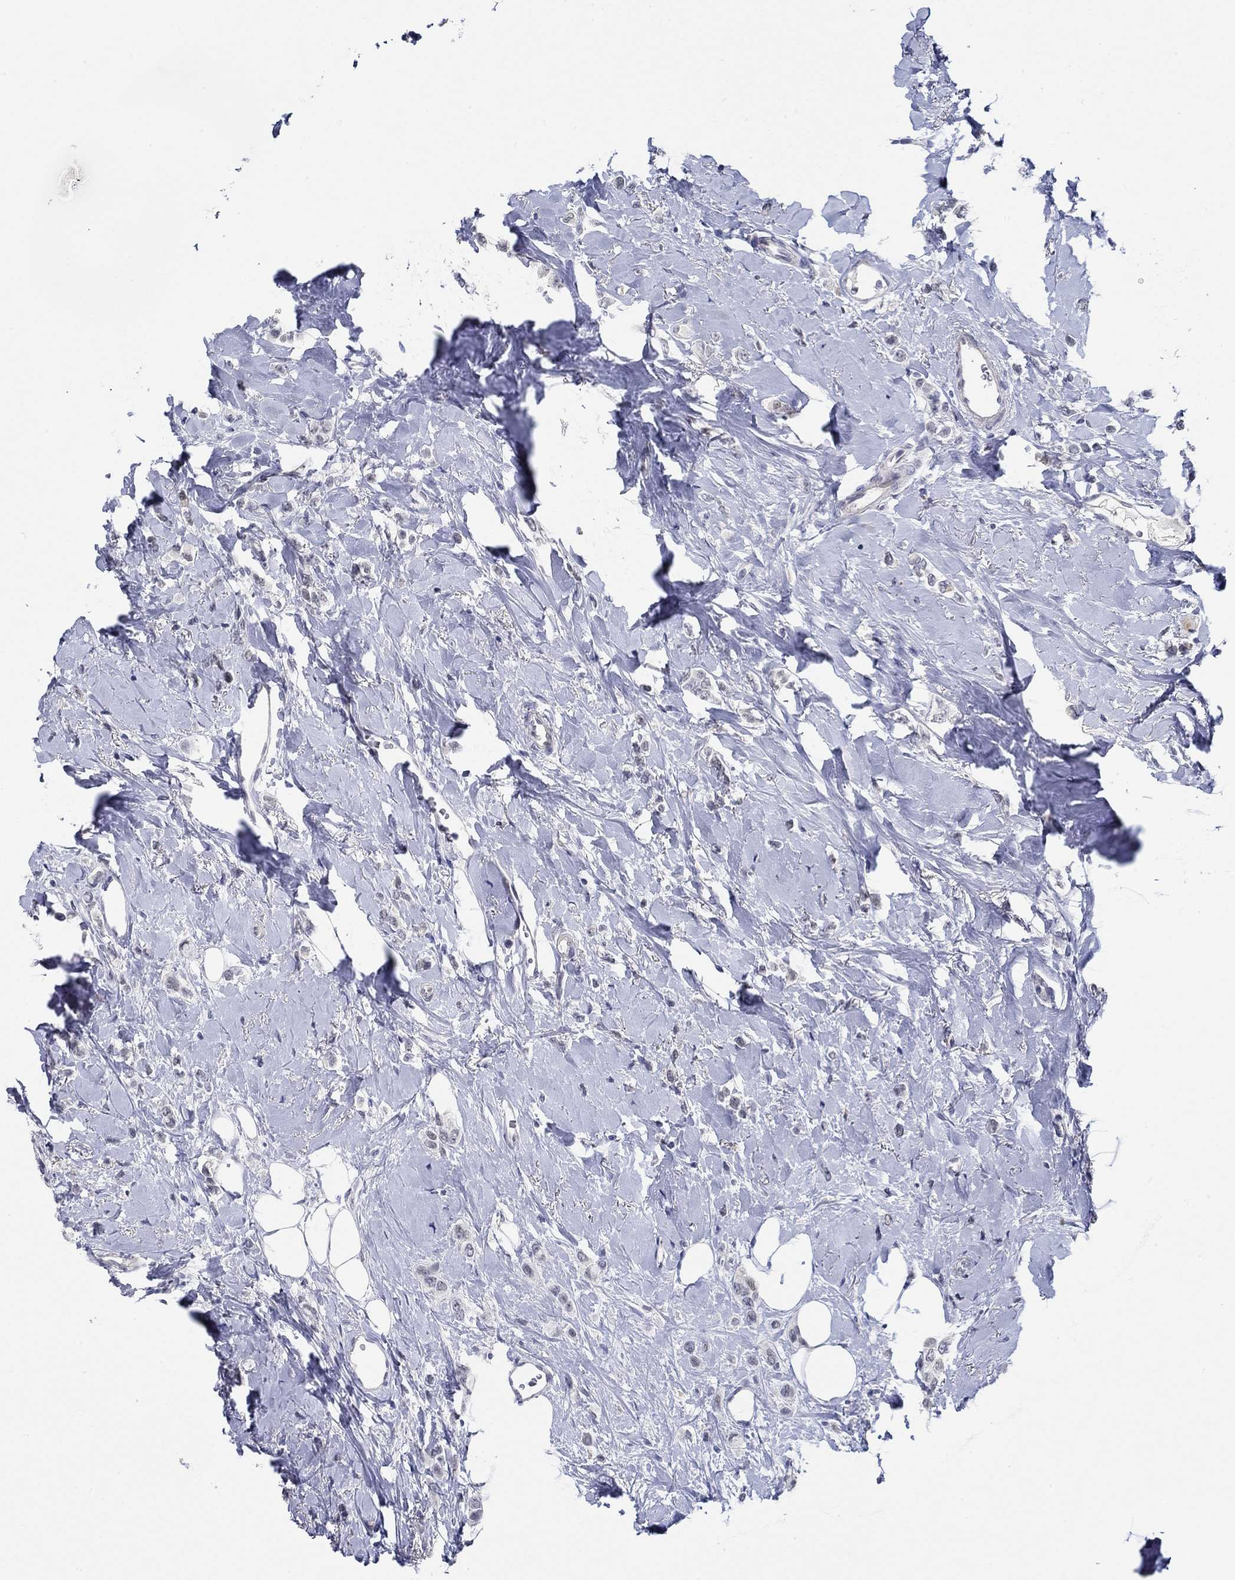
{"staining": {"intensity": "negative", "quantity": "none", "location": "none"}, "tissue": "breast cancer", "cell_type": "Tumor cells", "image_type": "cancer", "snomed": [{"axis": "morphology", "description": "Lobular carcinoma"}, {"axis": "topography", "description": "Breast"}], "caption": "Tumor cells show no significant protein positivity in breast lobular carcinoma.", "gene": "SLC34A1", "patient": {"sex": "female", "age": 66}}